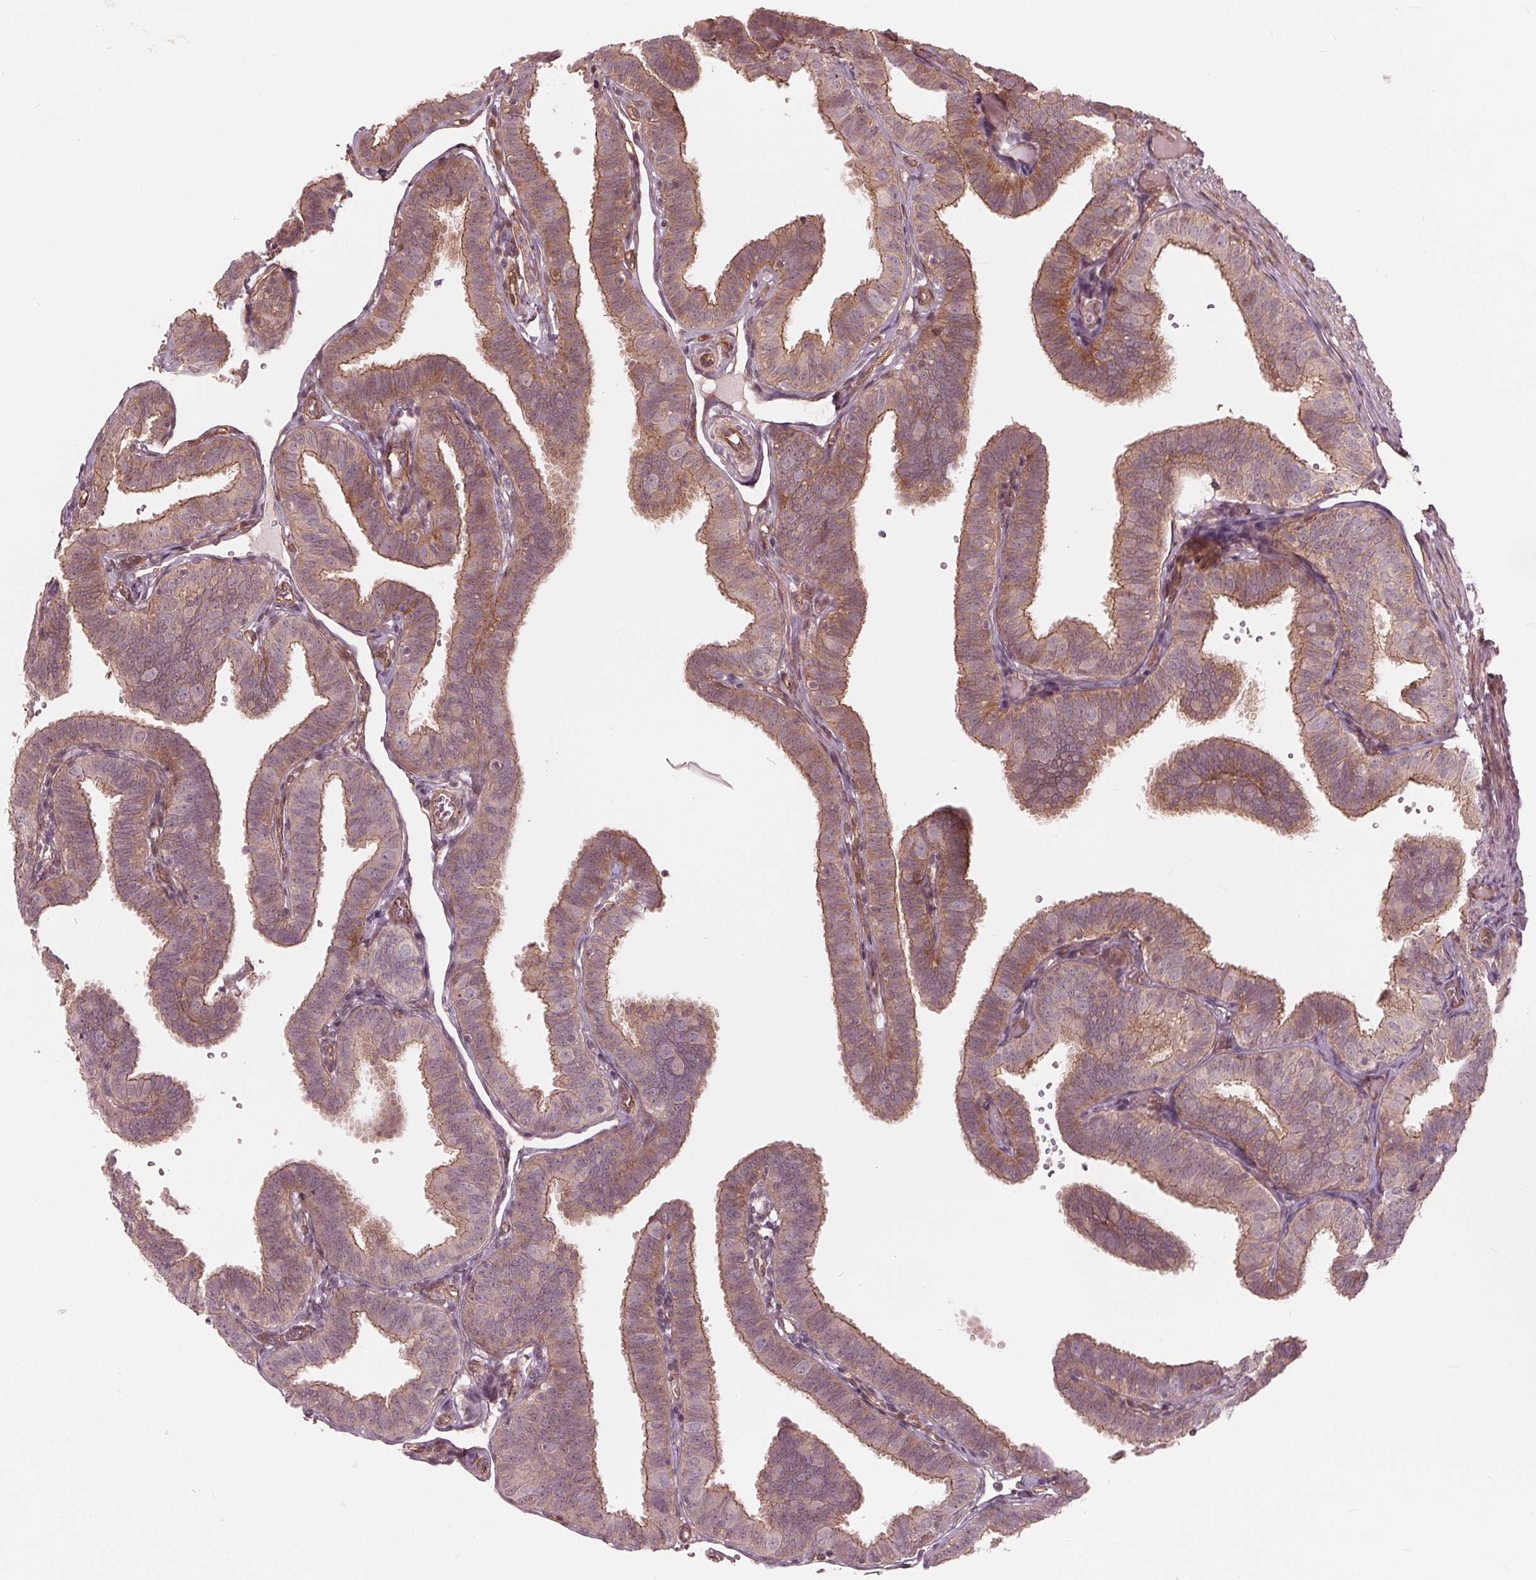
{"staining": {"intensity": "moderate", "quantity": "25%-75%", "location": "cytoplasmic/membranous"}, "tissue": "fallopian tube", "cell_type": "Glandular cells", "image_type": "normal", "snomed": [{"axis": "morphology", "description": "Normal tissue, NOS"}, {"axis": "topography", "description": "Fallopian tube"}], "caption": "Benign fallopian tube reveals moderate cytoplasmic/membranous positivity in approximately 25%-75% of glandular cells.", "gene": "TXNIP", "patient": {"sex": "female", "age": 25}}